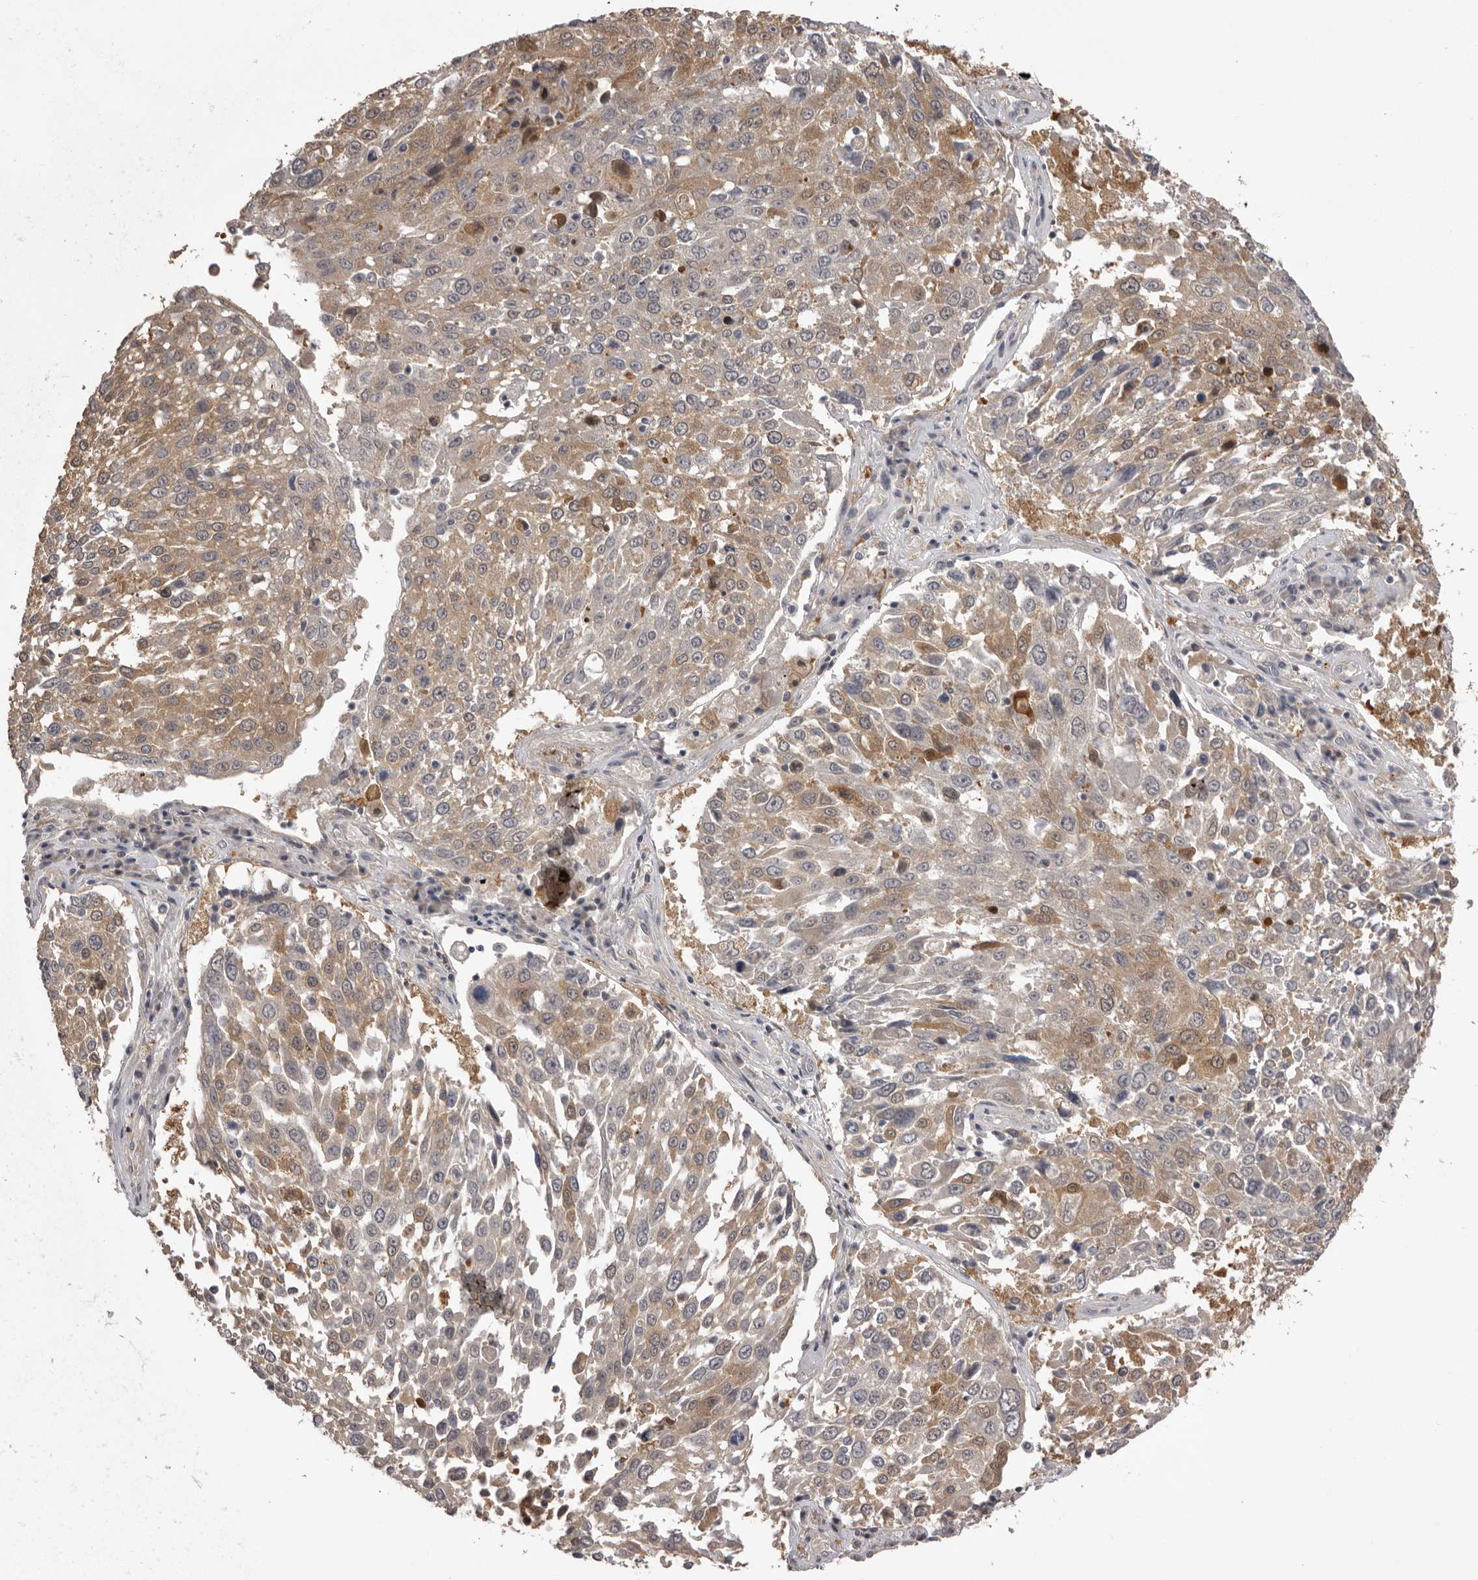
{"staining": {"intensity": "moderate", "quantity": ">75%", "location": "cytoplasmic/membranous"}, "tissue": "lung cancer", "cell_type": "Tumor cells", "image_type": "cancer", "snomed": [{"axis": "morphology", "description": "Squamous cell carcinoma, NOS"}, {"axis": "topography", "description": "Lung"}], "caption": "Protein expression analysis of human lung cancer (squamous cell carcinoma) reveals moderate cytoplasmic/membranous expression in about >75% of tumor cells.", "gene": "MDH1", "patient": {"sex": "male", "age": 65}}